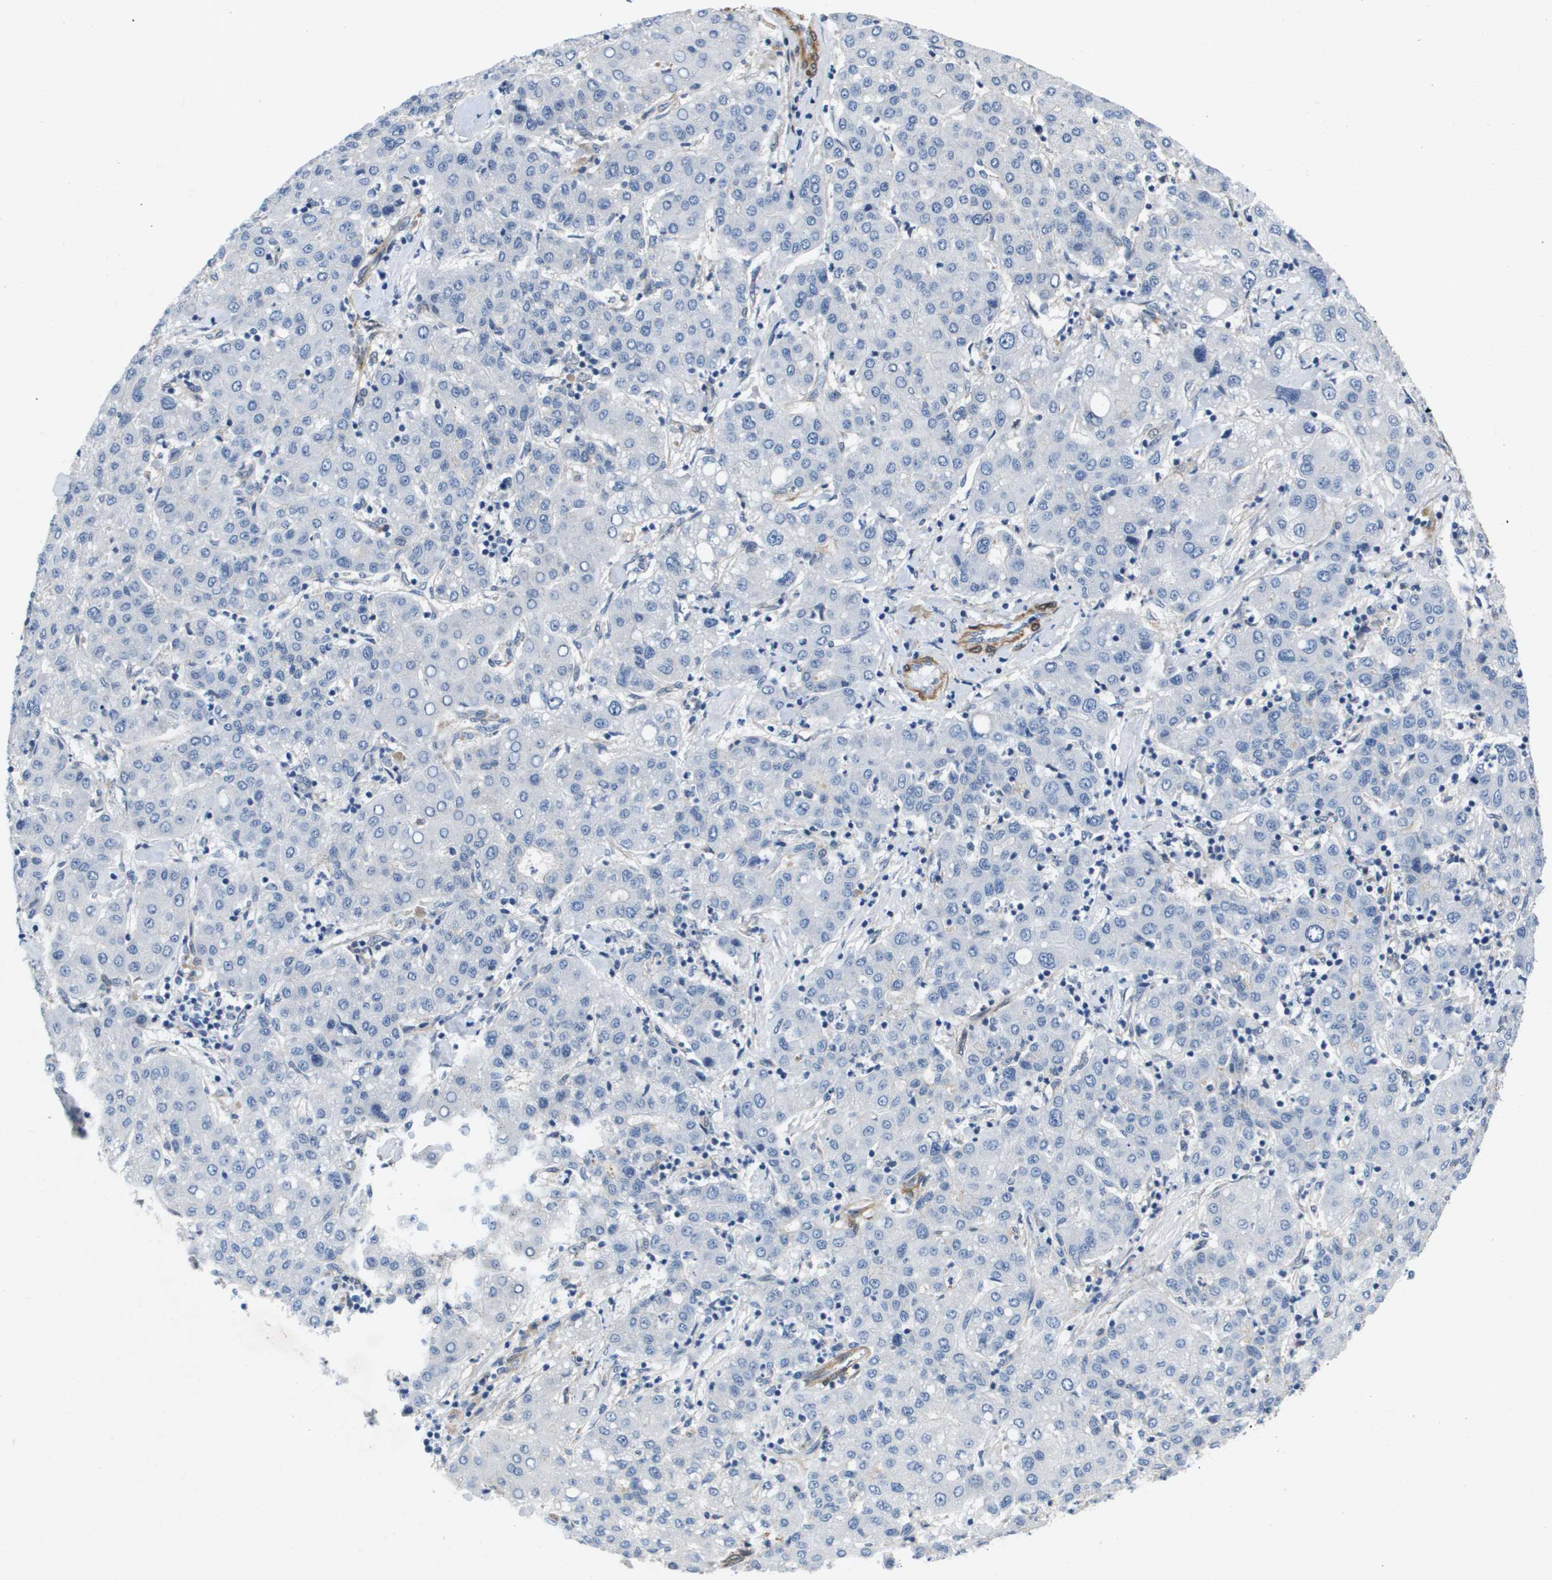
{"staining": {"intensity": "negative", "quantity": "none", "location": "none"}, "tissue": "liver cancer", "cell_type": "Tumor cells", "image_type": "cancer", "snomed": [{"axis": "morphology", "description": "Carcinoma, Hepatocellular, NOS"}, {"axis": "topography", "description": "Liver"}], "caption": "This is a photomicrograph of immunohistochemistry (IHC) staining of liver hepatocellular carcinoma, which shows no expression in tumor cells.", "gene": "LPP", "patient": {"sex": "male", "age": 65}}